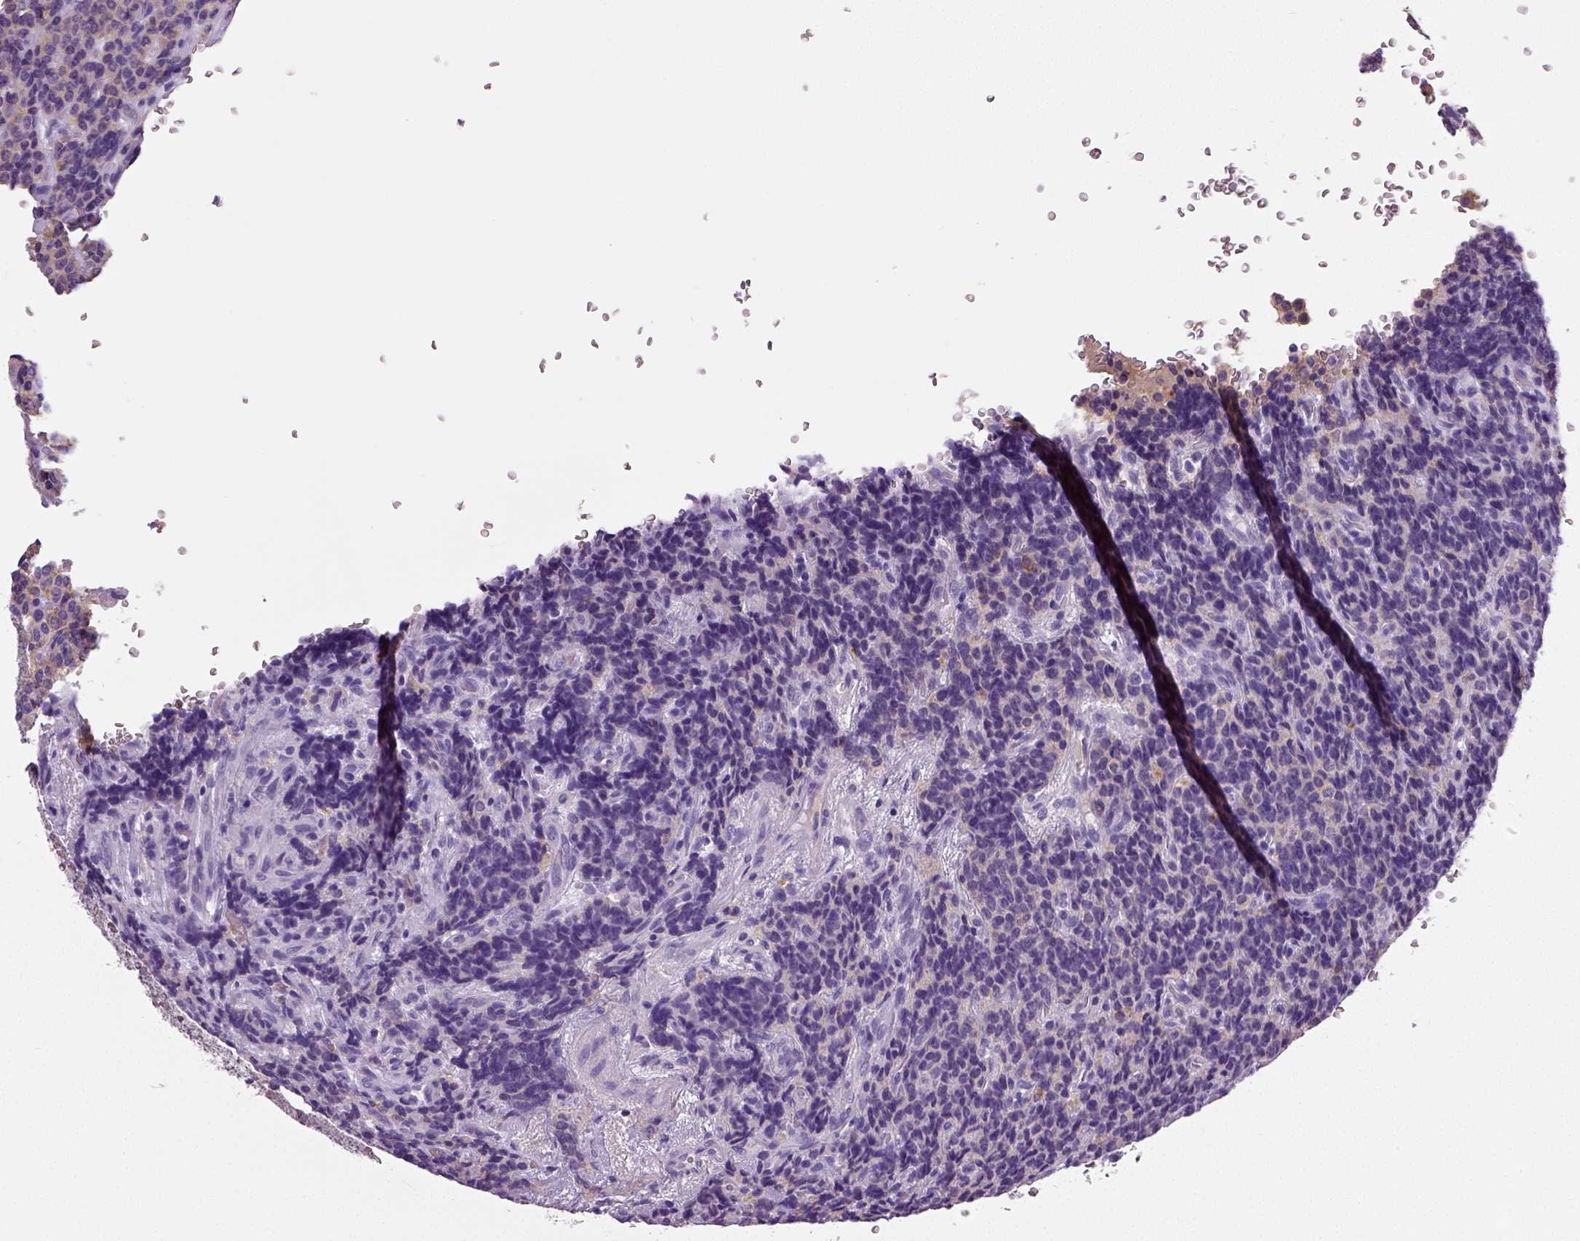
{"staining": {"intensity": "weak", "quantity": "25%-75%", "location": "cytoplasmic/membranous"}, "tissue": "carcinoid", "cell_type": "Tumor cells", "image_type": "cancer", "snomed": [{"axis": "morphology", "description": "Carcinoid, malignant, NOS"}, {"axis": "topography", "description": "Pancreas"}], "caption": "IHC photomicrograph of carcinoid stained for a protein (brown), which exhibits low levels of weak cytoplasmic/membranous expression in about 25%-75% of tumor cells.", "gene": "NECAB2", "patient": {"sex": "male", "age": 36}}